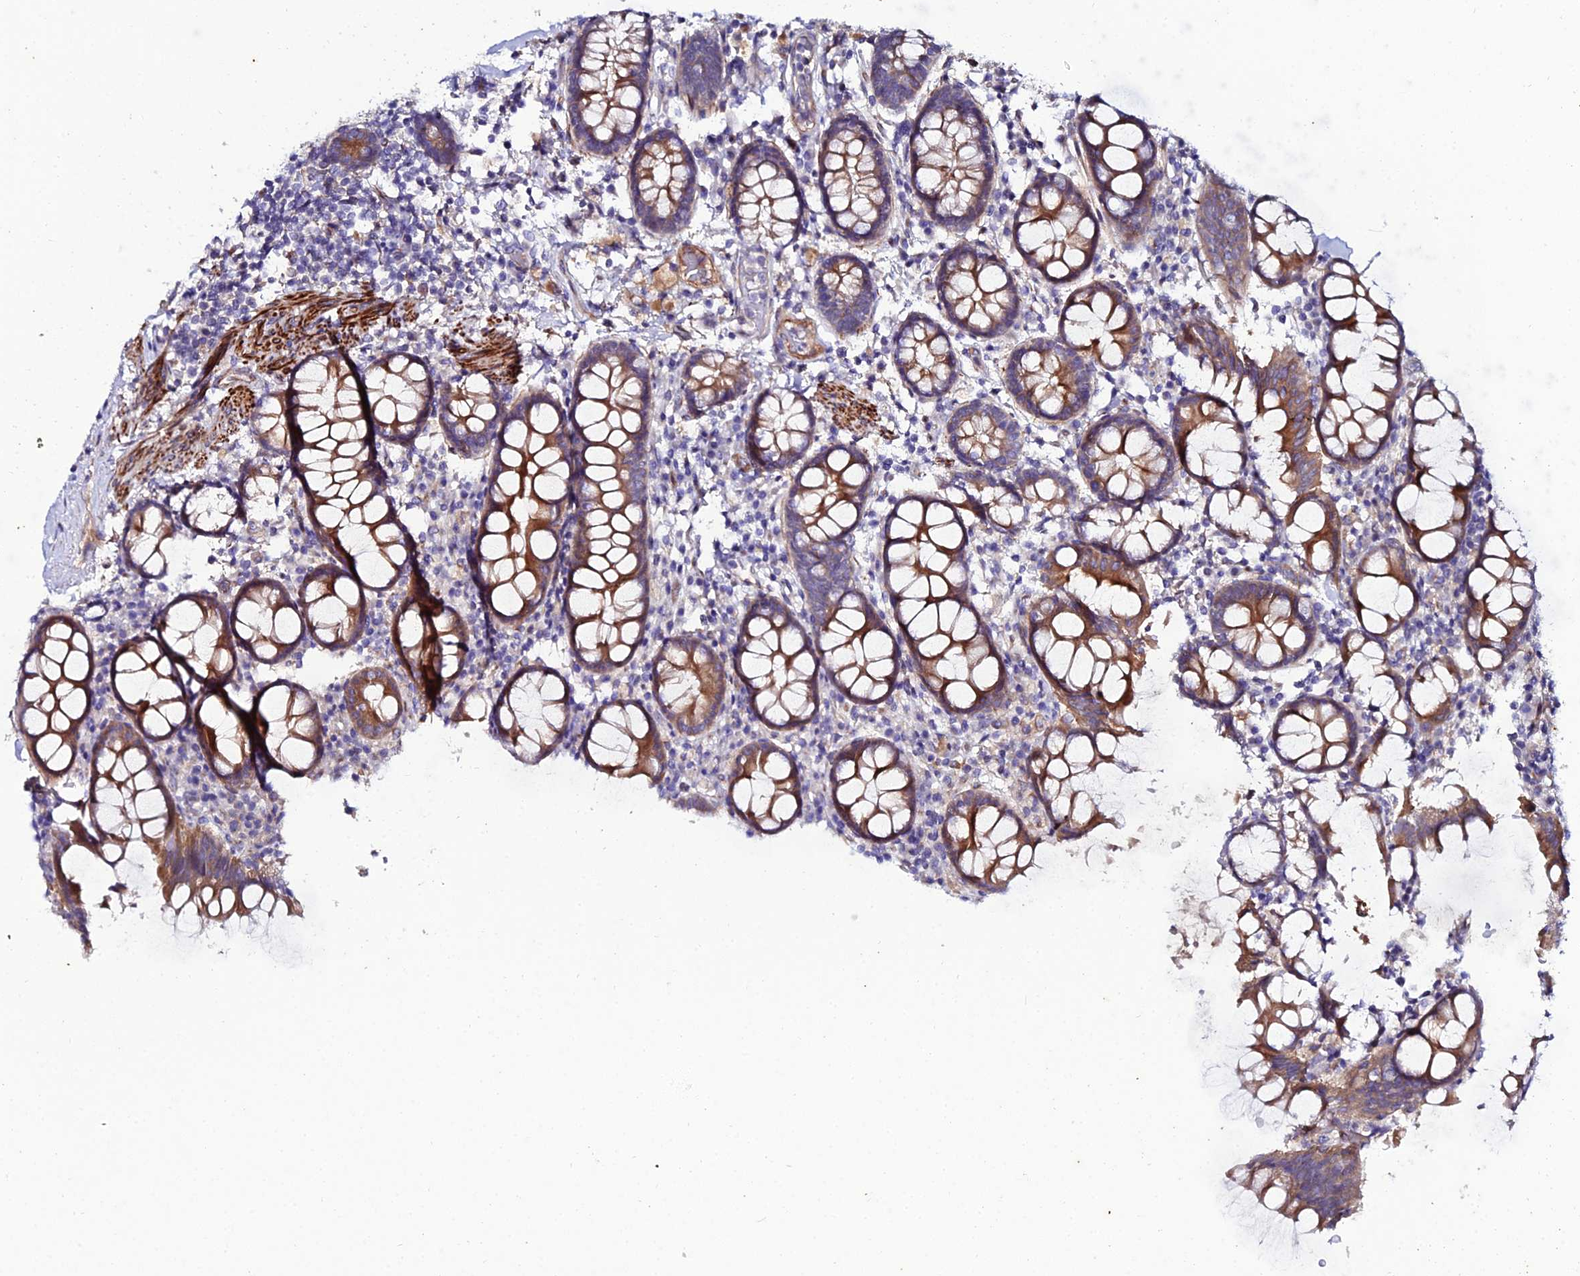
{"staining": {"intensity": "moderate", "quantity": ">75%", "location": "cytoplasmic/membranous"}, "tissue": "colon", "cell_type": "Glandular cells", "image_type": "normal", "snomed": [{"axis": "morphology", "description": "Normal tissue, NOS"}, {"axis": "topography", "description": "Colon"}], "caption": "Benign colon exhibits moderate cytoplasmic/membranous expression in about >75% of glandular cells (Stains: DAB (3,3'-diaminobenzidine) in brown, nuclei in blue, Microscopy: brightfield microscopy at high magnification)..", "gene": "ARL6IP1", "patient": {"sex": "female", "age": 79}}